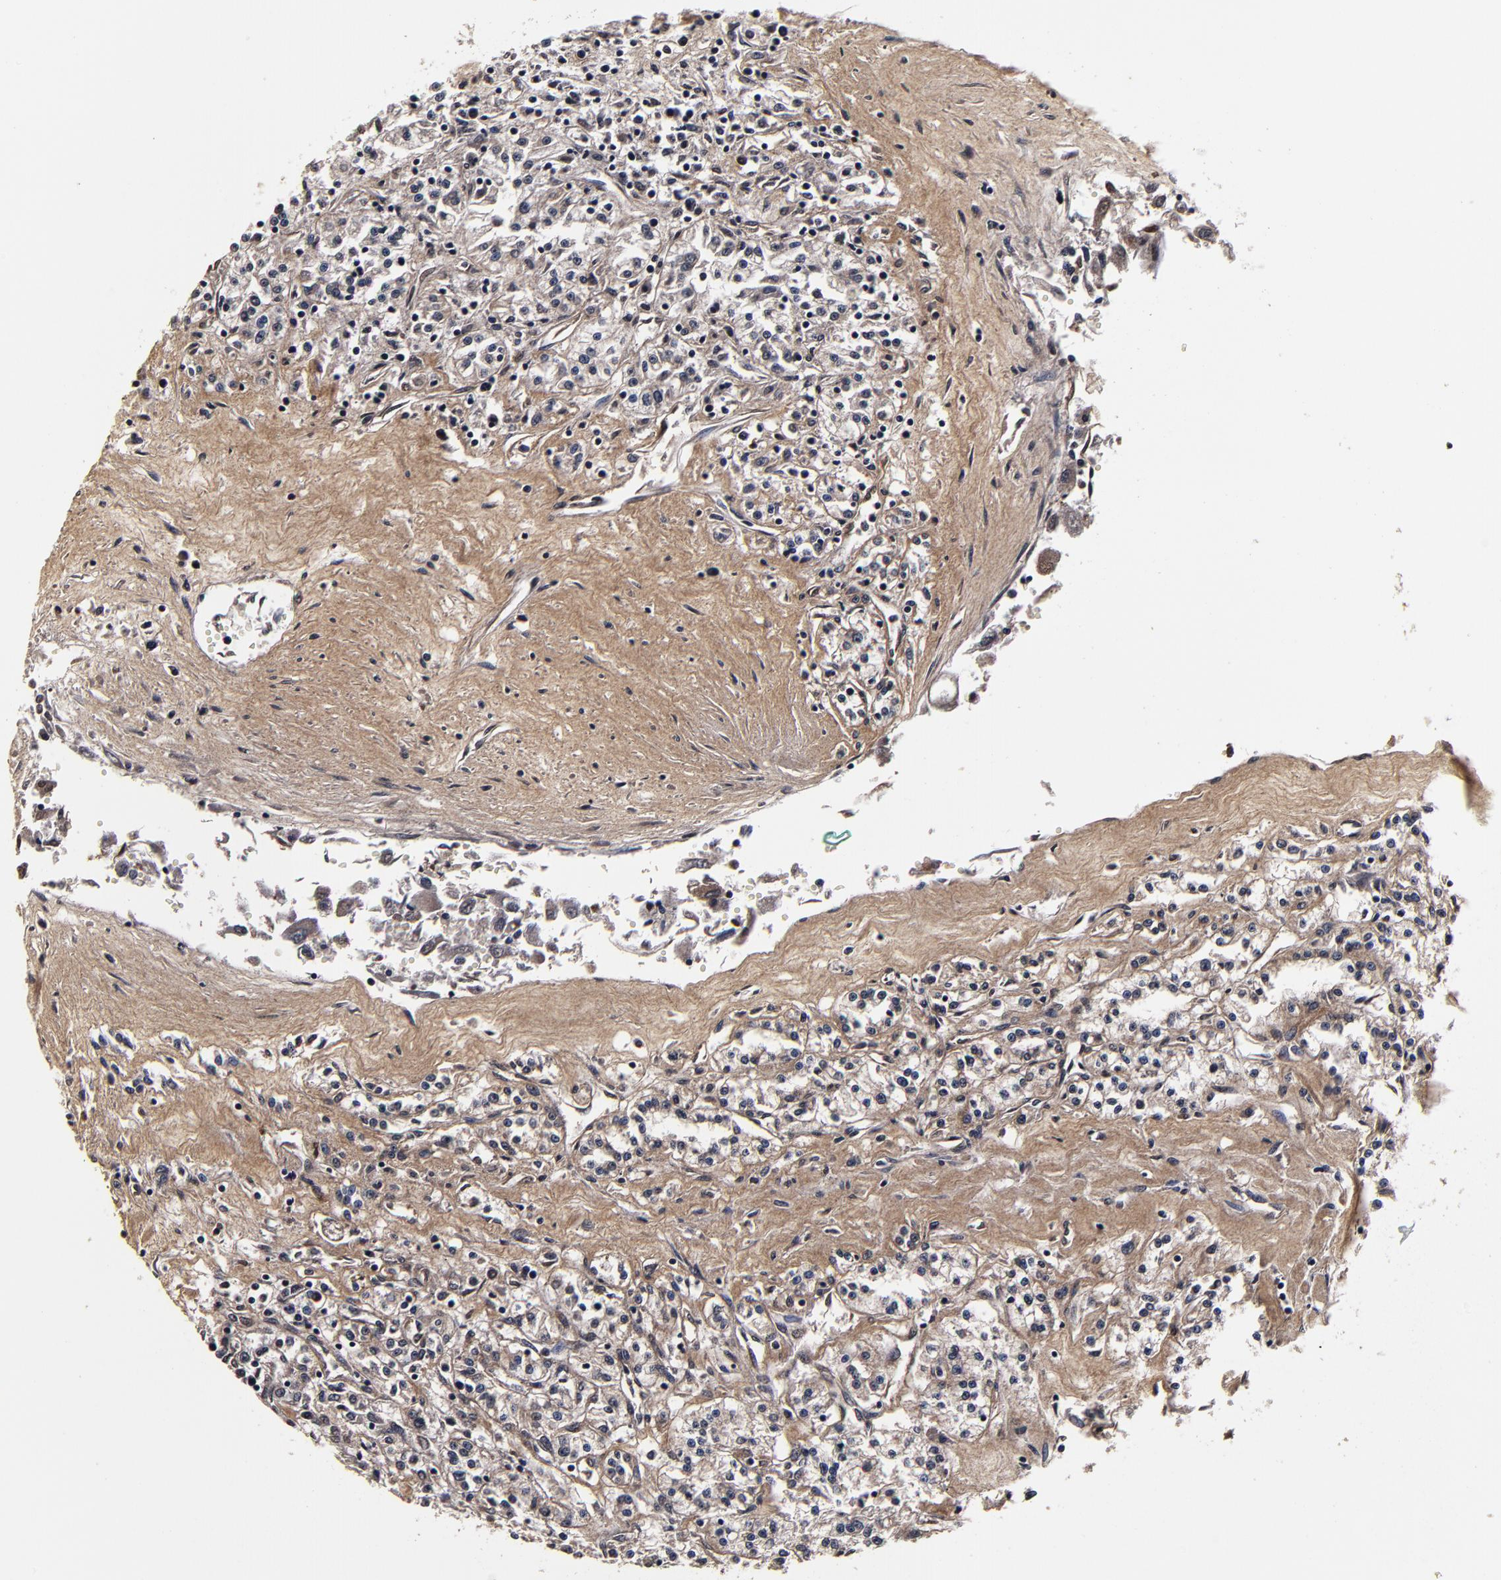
{"staining": {"intensity": "weak", "quantity": "<25%", "location": "cytoplasmic/membranous"}, "tissue": "renal cancer", "cell_type": "Tumor cells", "image_type": "cancer", "snomed": [{"axis": "morphology", "description": "Adenocarcinoma, NOS"}, {"axis": "topography", "description": "Kidney"}], "caption": "Immunohistochemistry (IHC) histopathology image of neoplastic tissue: renal cancer (adenocarcinoma) stained with DAB reveals no significant protein positivity in tumor cells. Nuclei are stained in blue.", "gene": "MMP15", "patient": {"sex": "female", "age": 76}}